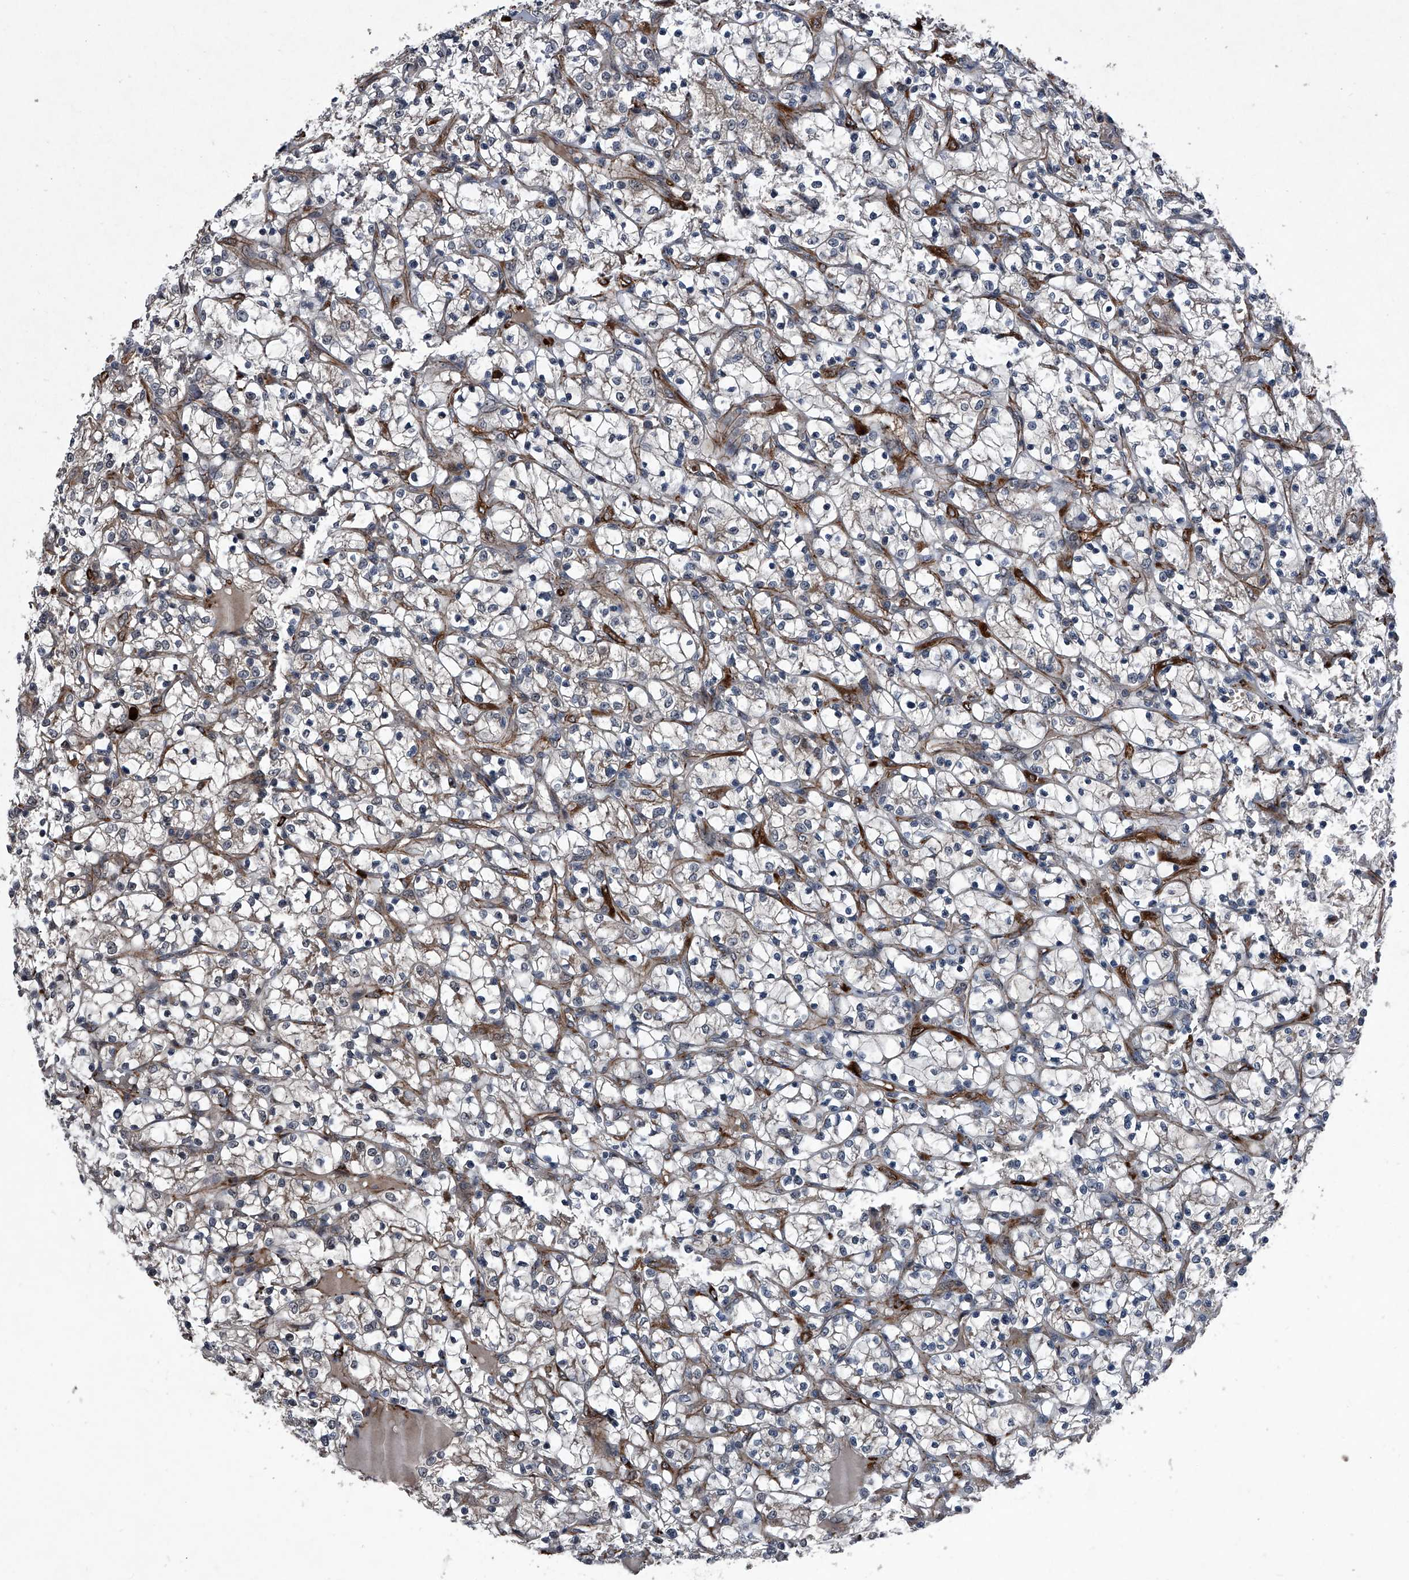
{"staining": {"intensity": "negative", "quantity": "none", "location": "none"}, "tissue": "renal cancer", "cell_type": "Tumor cells", "image_type": "cancer", "snomed": [{"axis": "morphology", "description": "Adenocarcinoma, NOS"}, {"axis": "topography", "description": "Kidney"}], "caption": "Tumor cells show no significant protein staining in renal cancer.", "gene": "MAPKAP1", "patient": {"sex": "female", "age": 69}}